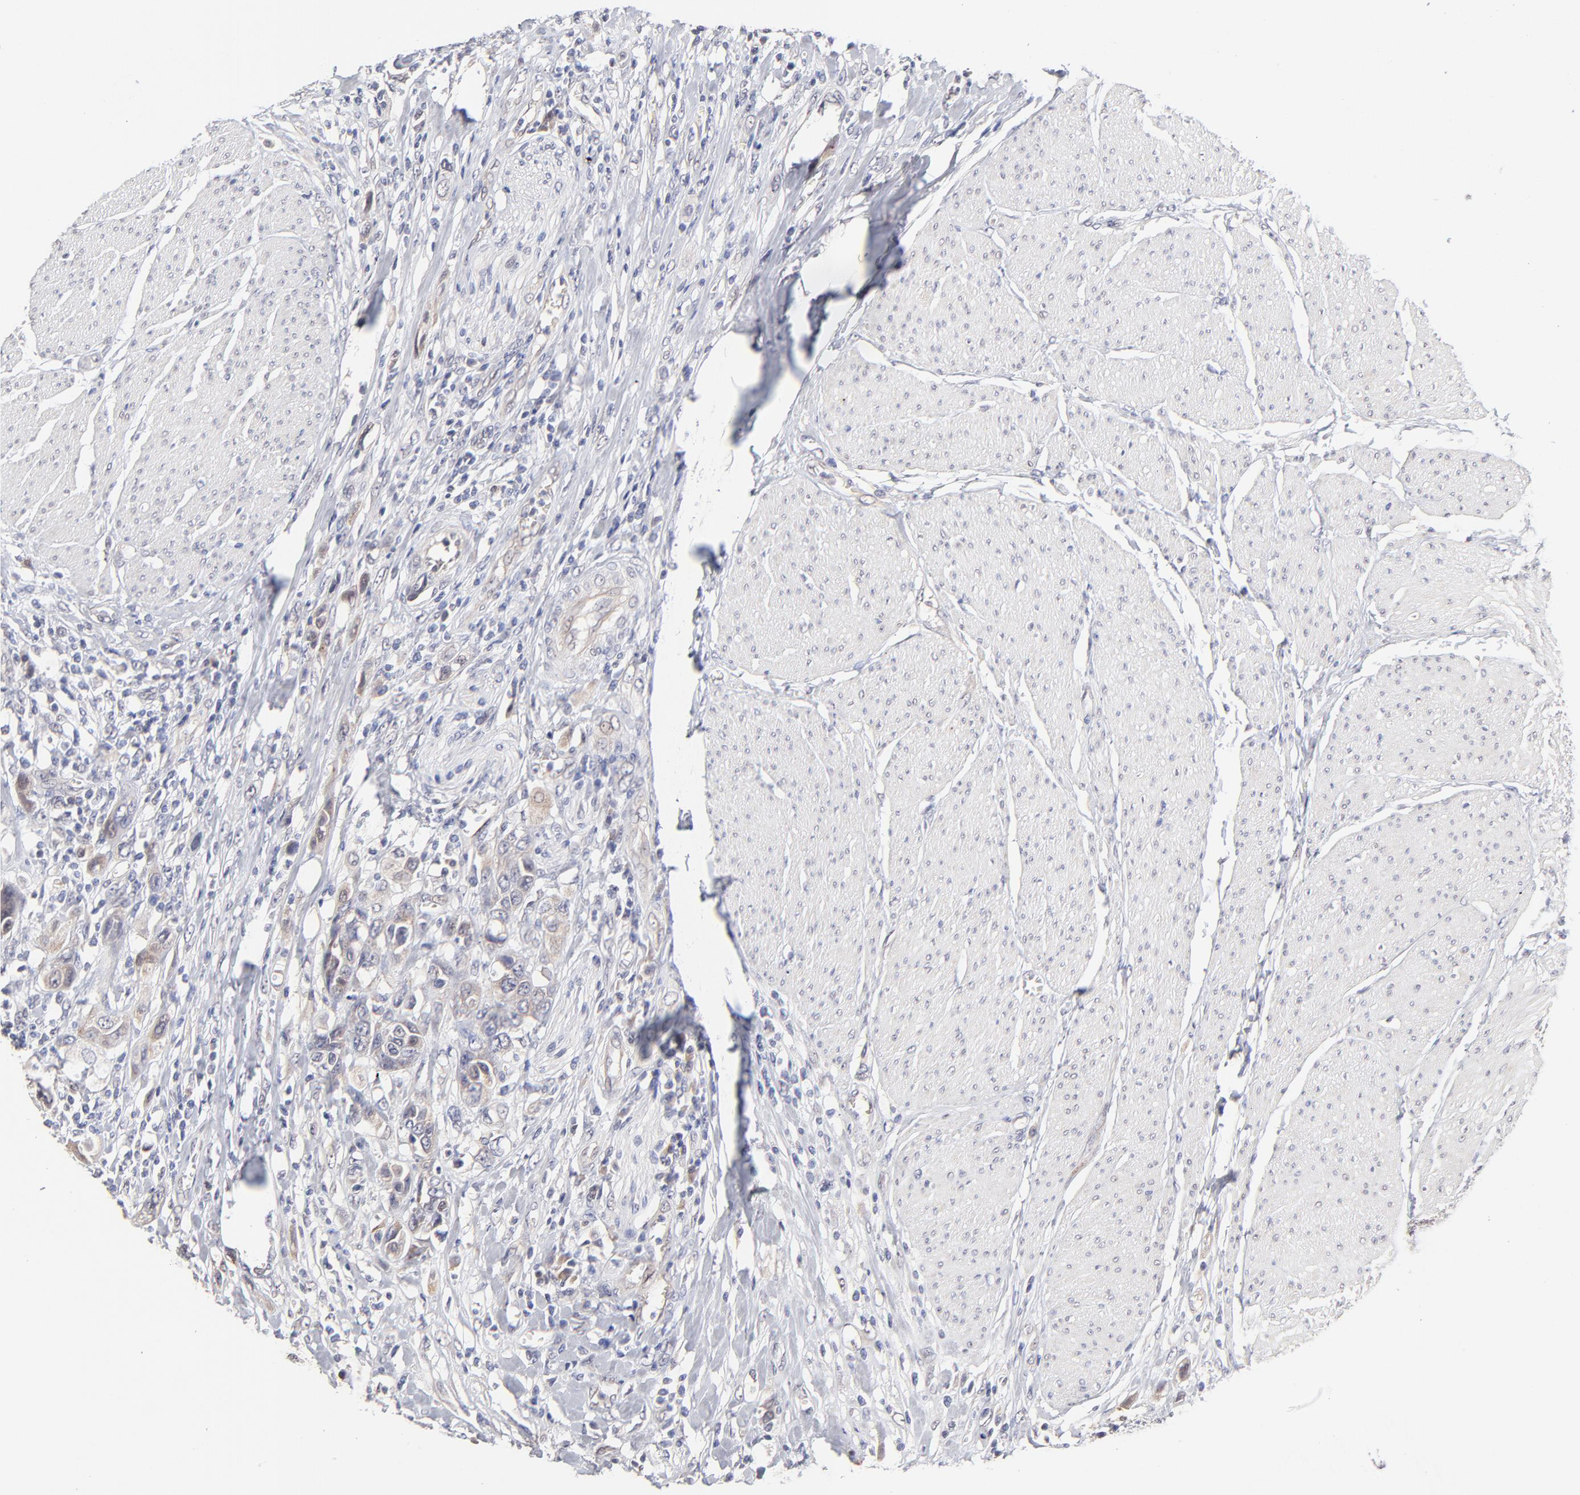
{"staining": {"intensity": "weak", "quantity": ">75%", "location": "cytoplasmic/membranous"}, "tissue": "urothelial cancer", "cell_type": "Tumor cells", "image_type": "cancer", "snomed": [{"axis": "morphology", "description": "Urothelial carcinoma, High grade"}, {"axis": "topography", "description": "Urinary bladder"}], "caption": "Urothelial carcinoma (high-grade) tissue shows weak cytoplasmic/membranous positivity in approximately >75% of tumor cells, visualized by immunohistochemistry.", "gene": "ZNF10", "patient": {"sex": "male", "age": 50}}